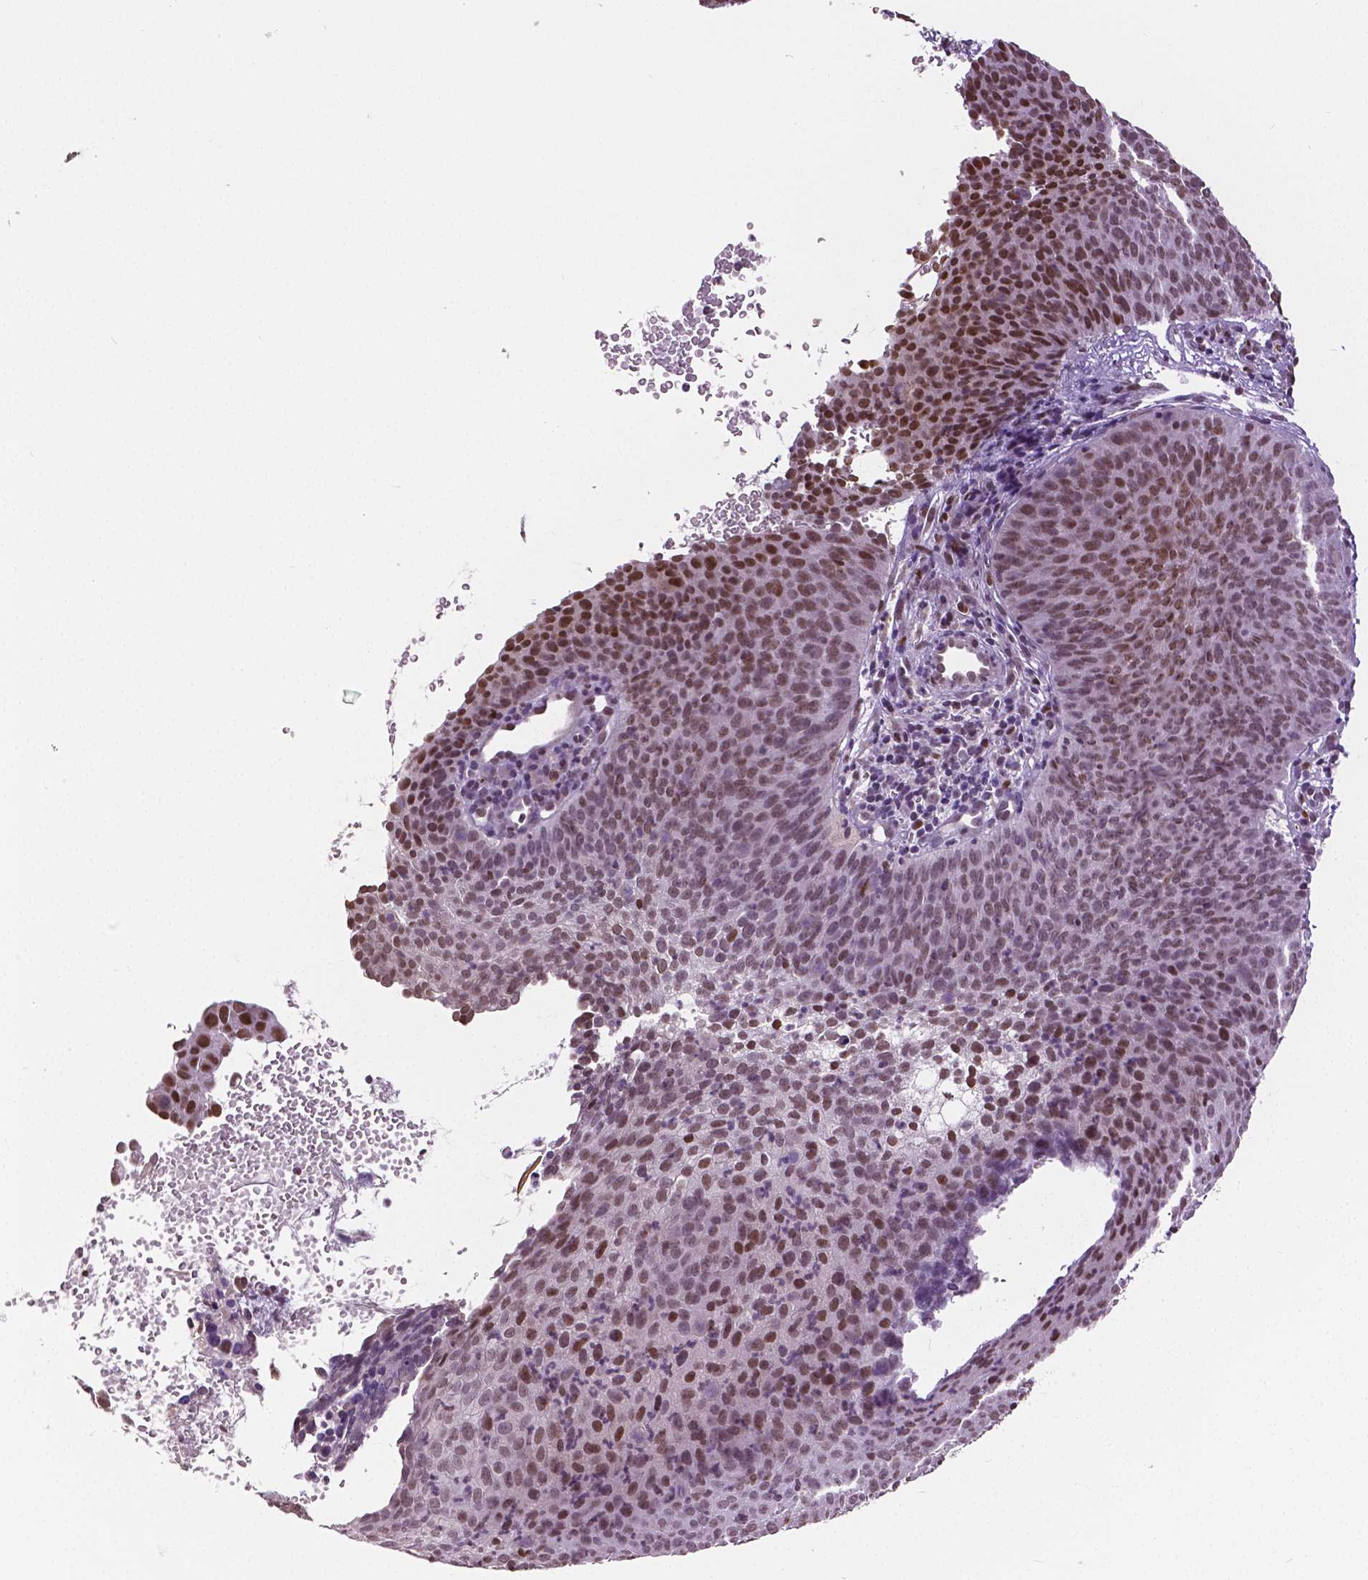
{"staining": {"intensity": "moderate", "quantity": ">75%", "location": "nuclear"}, "tissue": "cervical cancer", "cell_type": "Tumor cells", "image_type": "cancer", "snomed": [{"axis": "morphology", "description": "Squamous cell carcinoma, NOS"}, {"axis": "topography", "description": "Cervix"}], "caption": "Squamous cell carcinoma (cervical) stained for a protein displays moderate nuclear positivity in tumor cells.", "gene": "DLX5", "patient": {"sex": "female", "age": 35}}